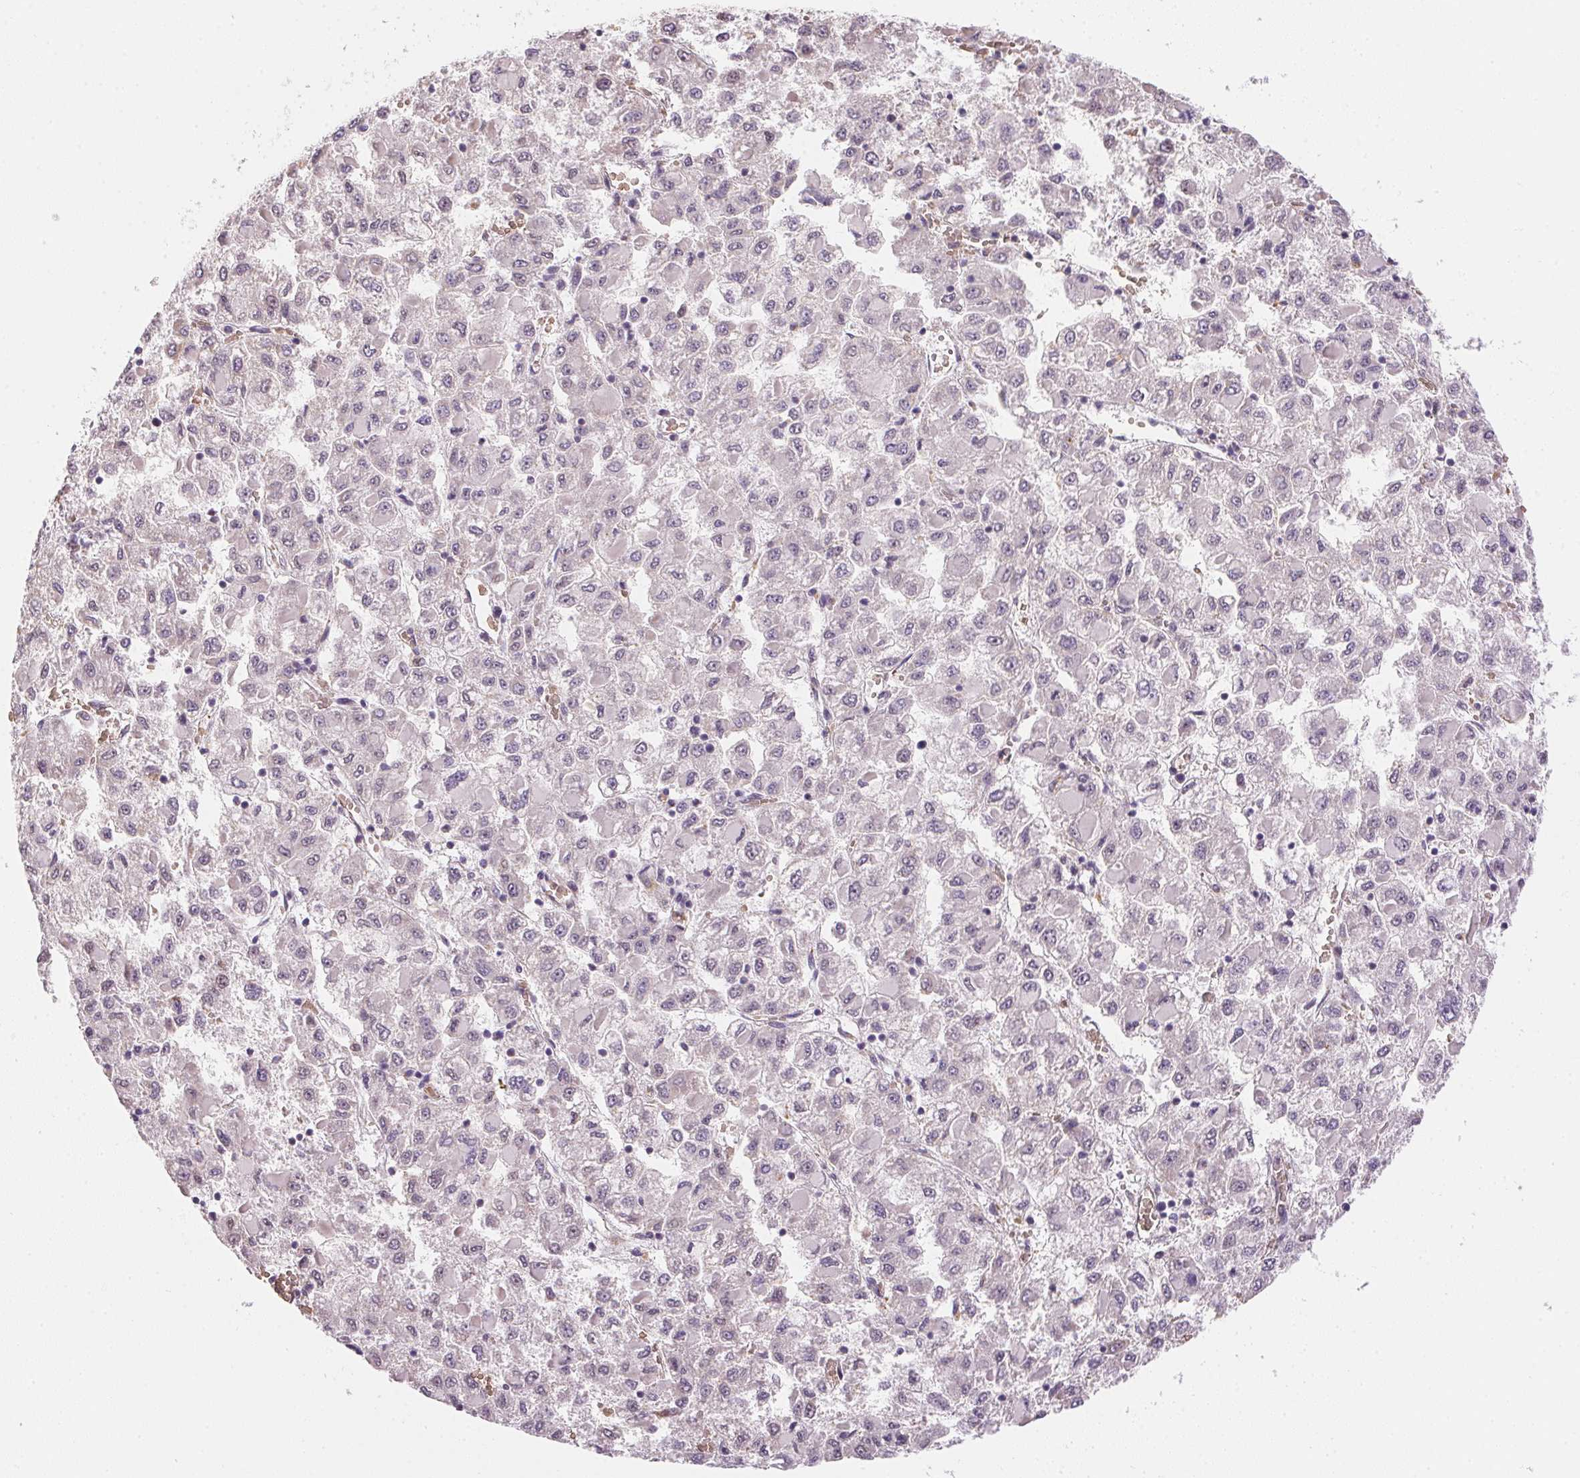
{"staining": {"intensity": "negative", "quantity": "none", "location": "none"}, "tissue": "liver cancer", "cell_type": "Tumor cells", "image_type": "cancer", "snomed": [{"axis": "morphology", "description": "Carcinoma, Hepatocellular, NOS"}, {"axis": "topography", "description": "Liver"}], "caption": "IHC histopathology image of liver cancer stained for a protein (brown), which displays no expression in tumor cells. (DAB (3,3'-diaminobenzidine) immunohistochemistry (IHC) visualized using brightfield microscopy, high magnification).", "gene": "METTL13", "patient": {"sex": "male", "age": 40}}